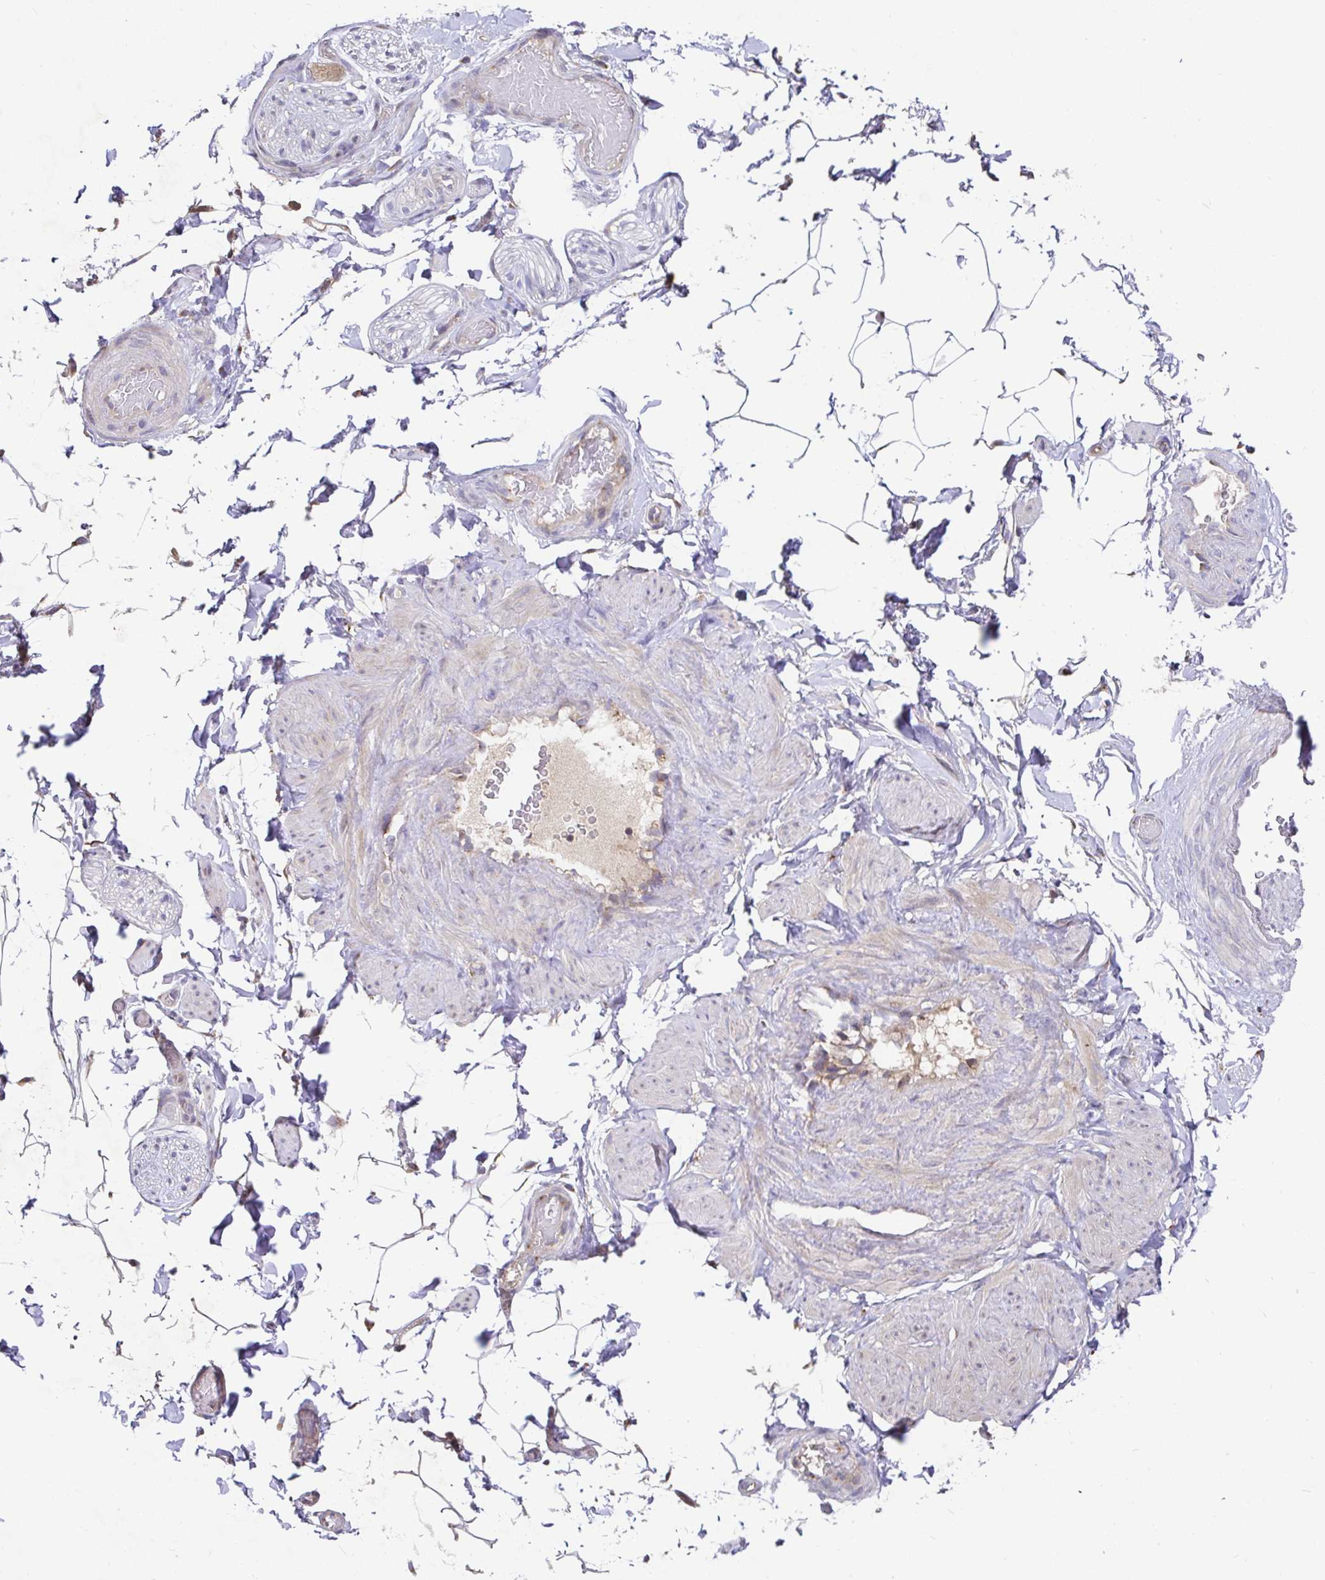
{"staining": {"intensity": "negative", "quantity": "none", "location": "none"}, "tissue": "adipose tissue", "cell_type": "Adipocytes", "image_type": "normal", "snomed": [{"axis": "morphology", "description": "Normal tissue, NOS"}, {"axis": "topography", "description": "Epididymis"}, {"axis": "topography", "description": "Peripheral nerve tissue"}], "caption": "A high-resolution photomicrograph shows immunohistochemistry staining of benign adipose tissue, which reveals no significant expression in adipocytes.", "gene": "ELP1", "patient": {"sex": "male", "age": 32}}